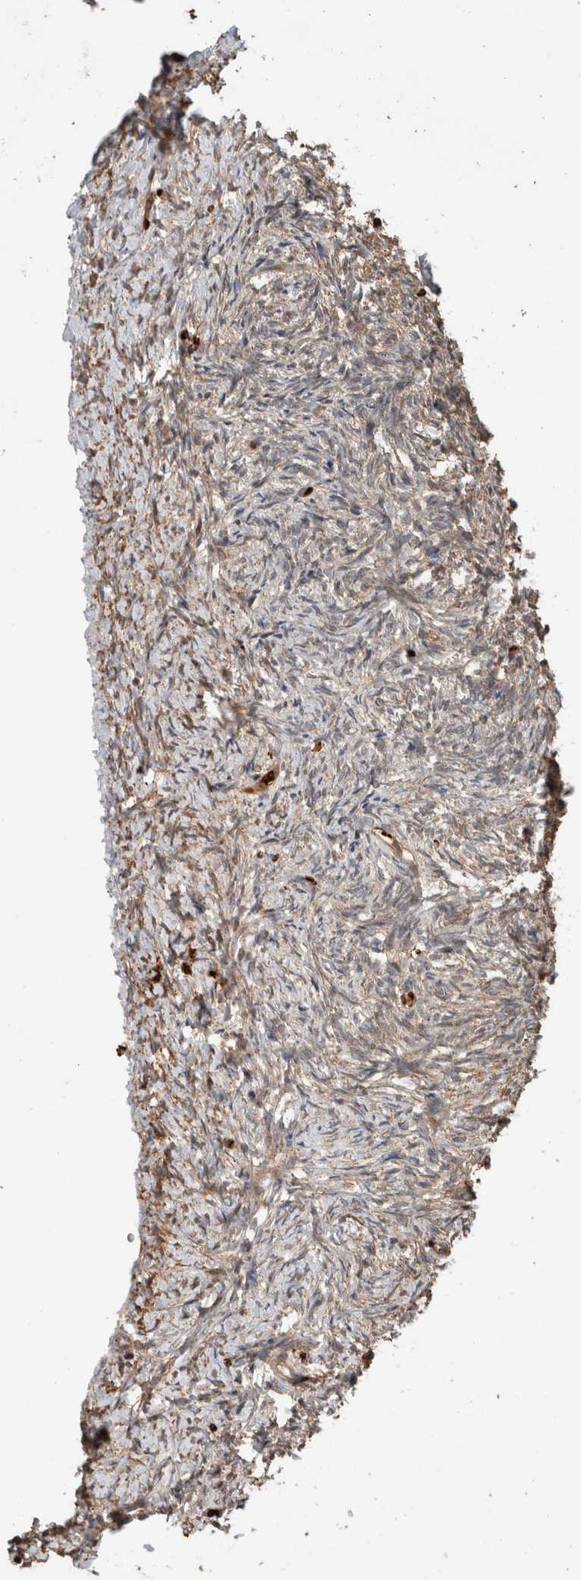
{"staining": {"intensity": "moderate", "quantity": ">75%", "location": "cytoplasmic/membranous"}, "tissue": "ovary", "cell_type": "Follicle cells", "image_type": "normal", "snomed": [{"axis": "morphology", "description": "Normal tissue, NOS"}, {"axis": "topography", "description": "Ovary"}], "caption": "Ovary stained with IHC reveals moderate cytoplasmic/membranous expression in about >75% of follicle cells.", "gene": "OTUD6B", "patient": {"sex": "female", "age": 41}}